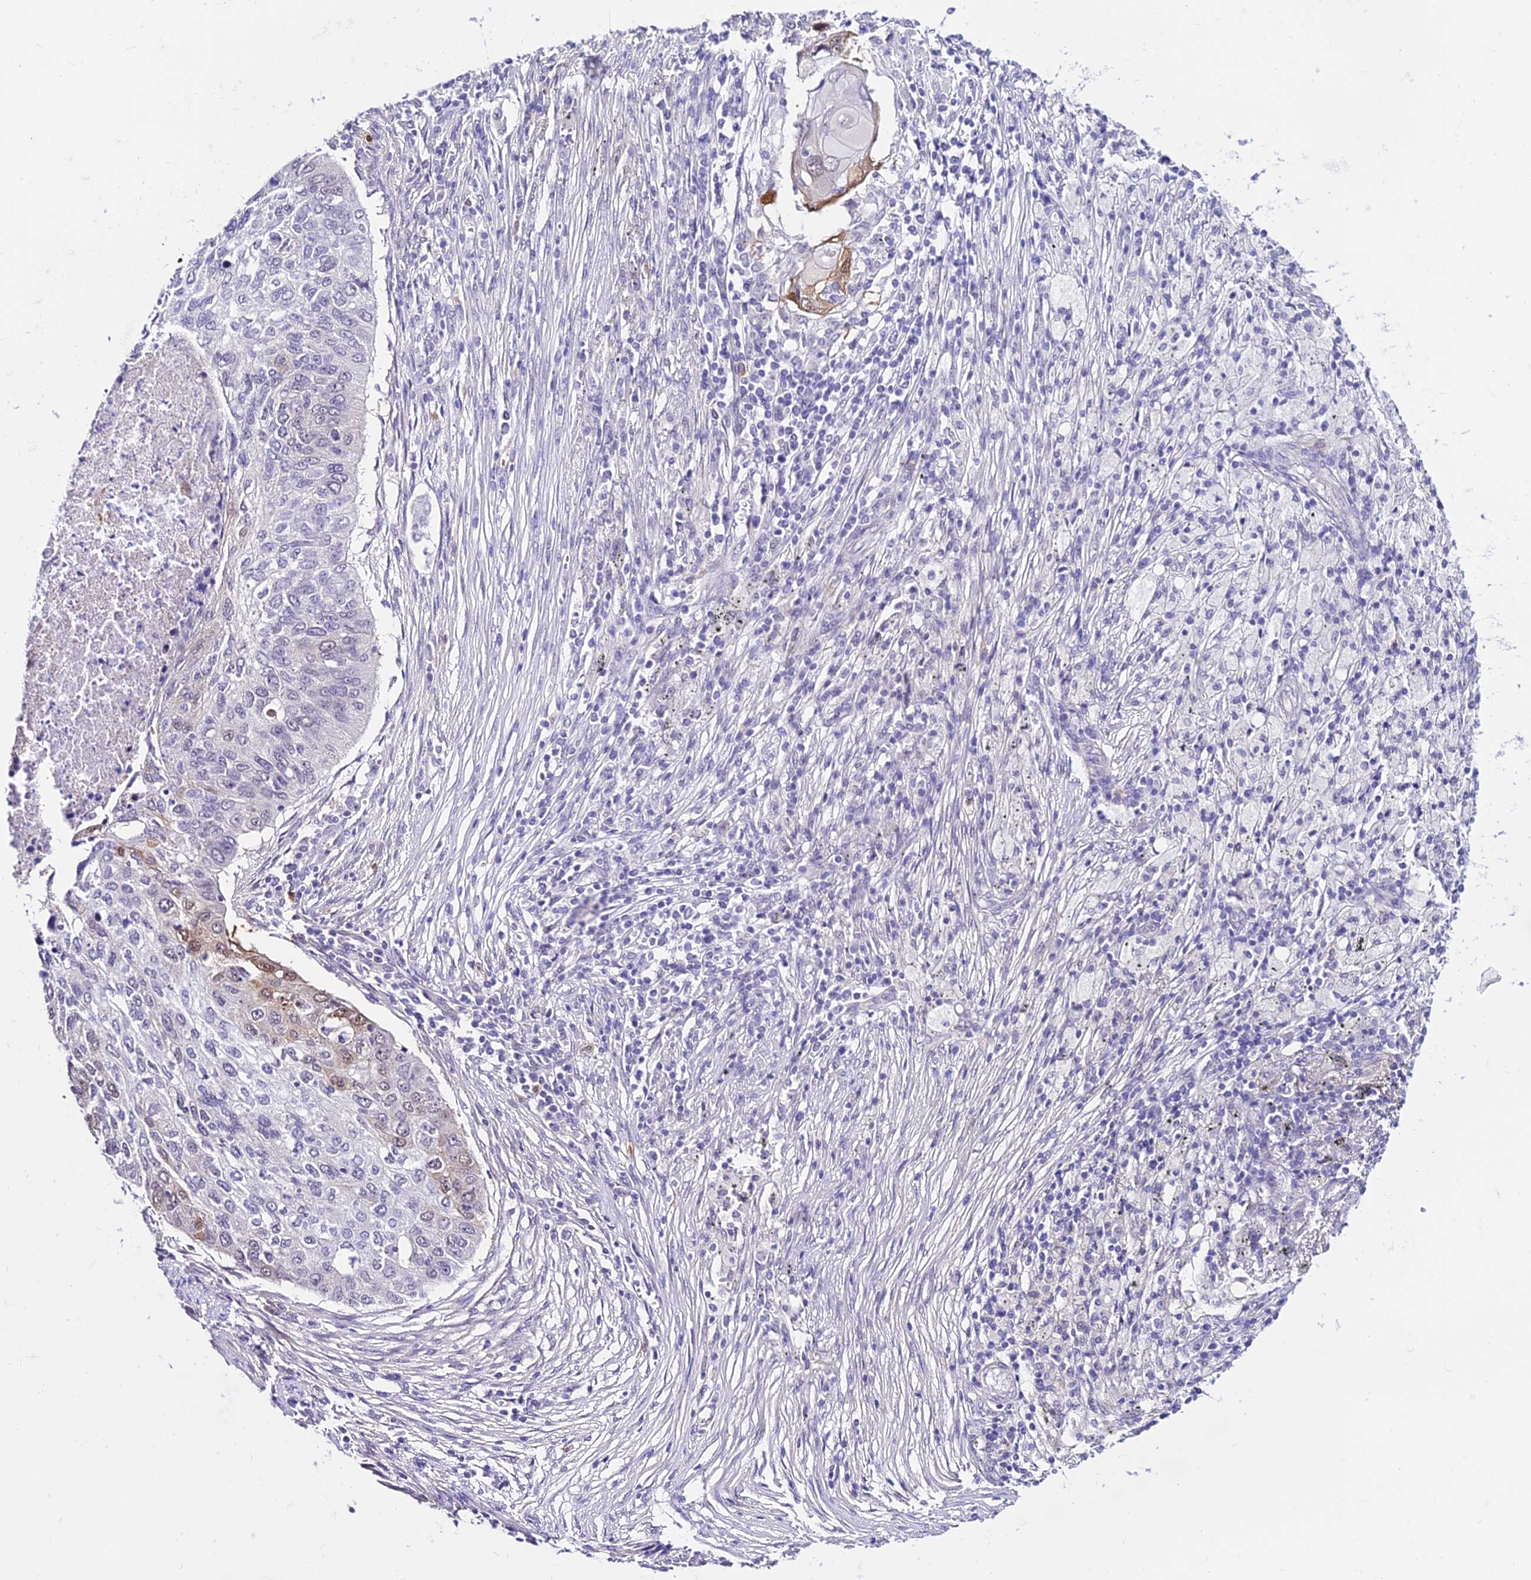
{"staining": {"intensity": "negative", "quantity": "none", "location": "none"}, "tissue": "lung cancer", "cell_type": "Tumor cells", "image_type": "cancer", "snomed": [{"axis": "morphology", "description": "Squamous cell carcinoma, NOS"}, {"axis": "topography", "description": "Lung"}], "caption": "This is an IHC micrograph of squamous cell carcinoma (lung). There is no staining in tumor cells.", "gene": "POLR2I", "patient": {"sex": "female", "age": 63}}